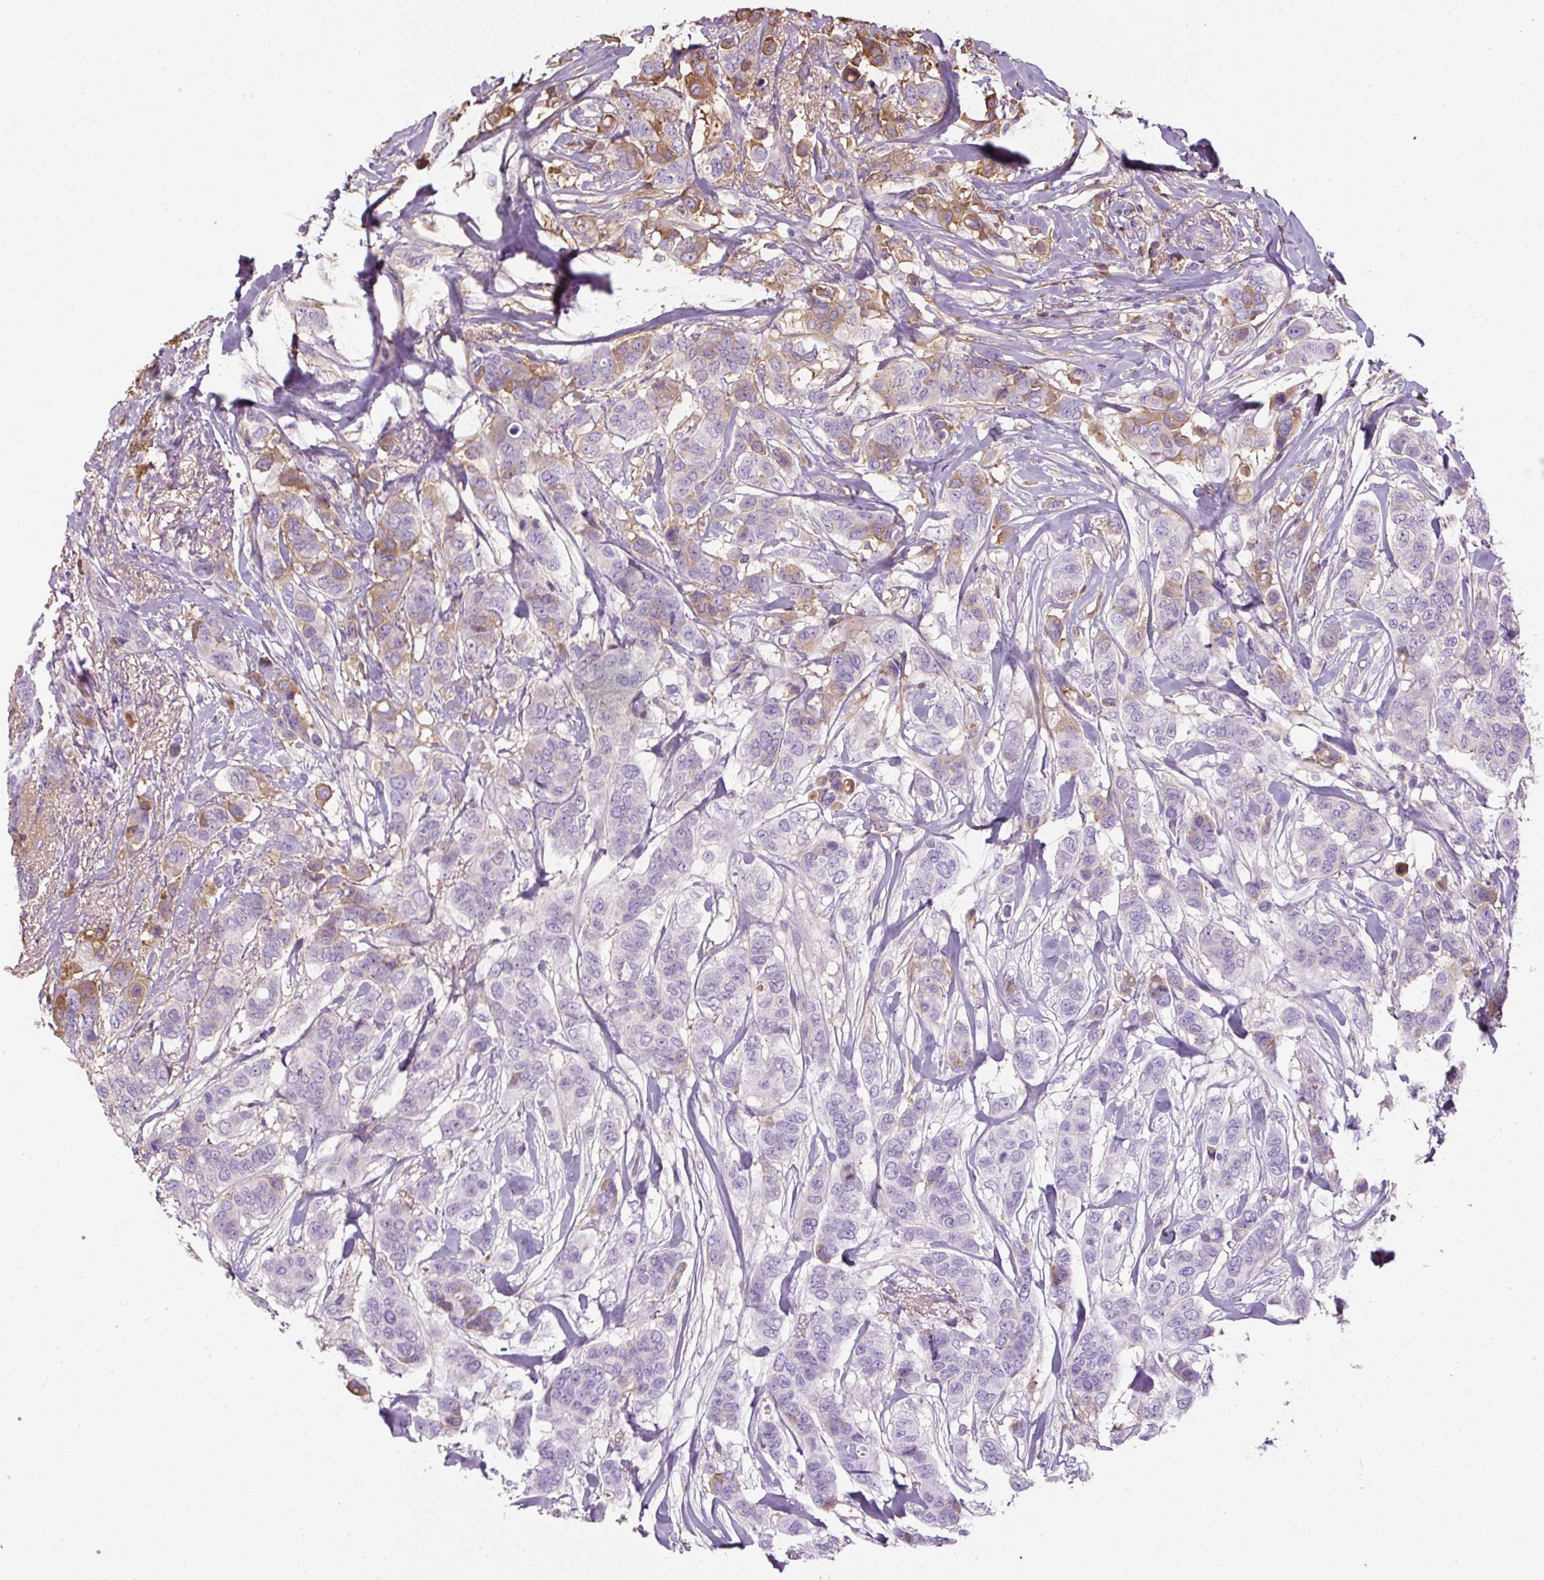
{"staining": {"intensity": "moderate", "quantity": "<25%", "location": "cytoplasmic/membranous"}, "tissue": "breast cancer", "cell_type": "Tumor cells", "image_type": "cancer", "snomed": [{"axis": "morphology", "description": "Lobular carcinoma"}, {"axis": "topography", "description": "Breast"}], "caption": "A low amount of moderate cytoplasmic/membranous expression is appreciated in approximately <25% of tumor cells in breast cancer tissue.", "gene": "APOA1", "patient": {"sex": "female", "age": 51}}